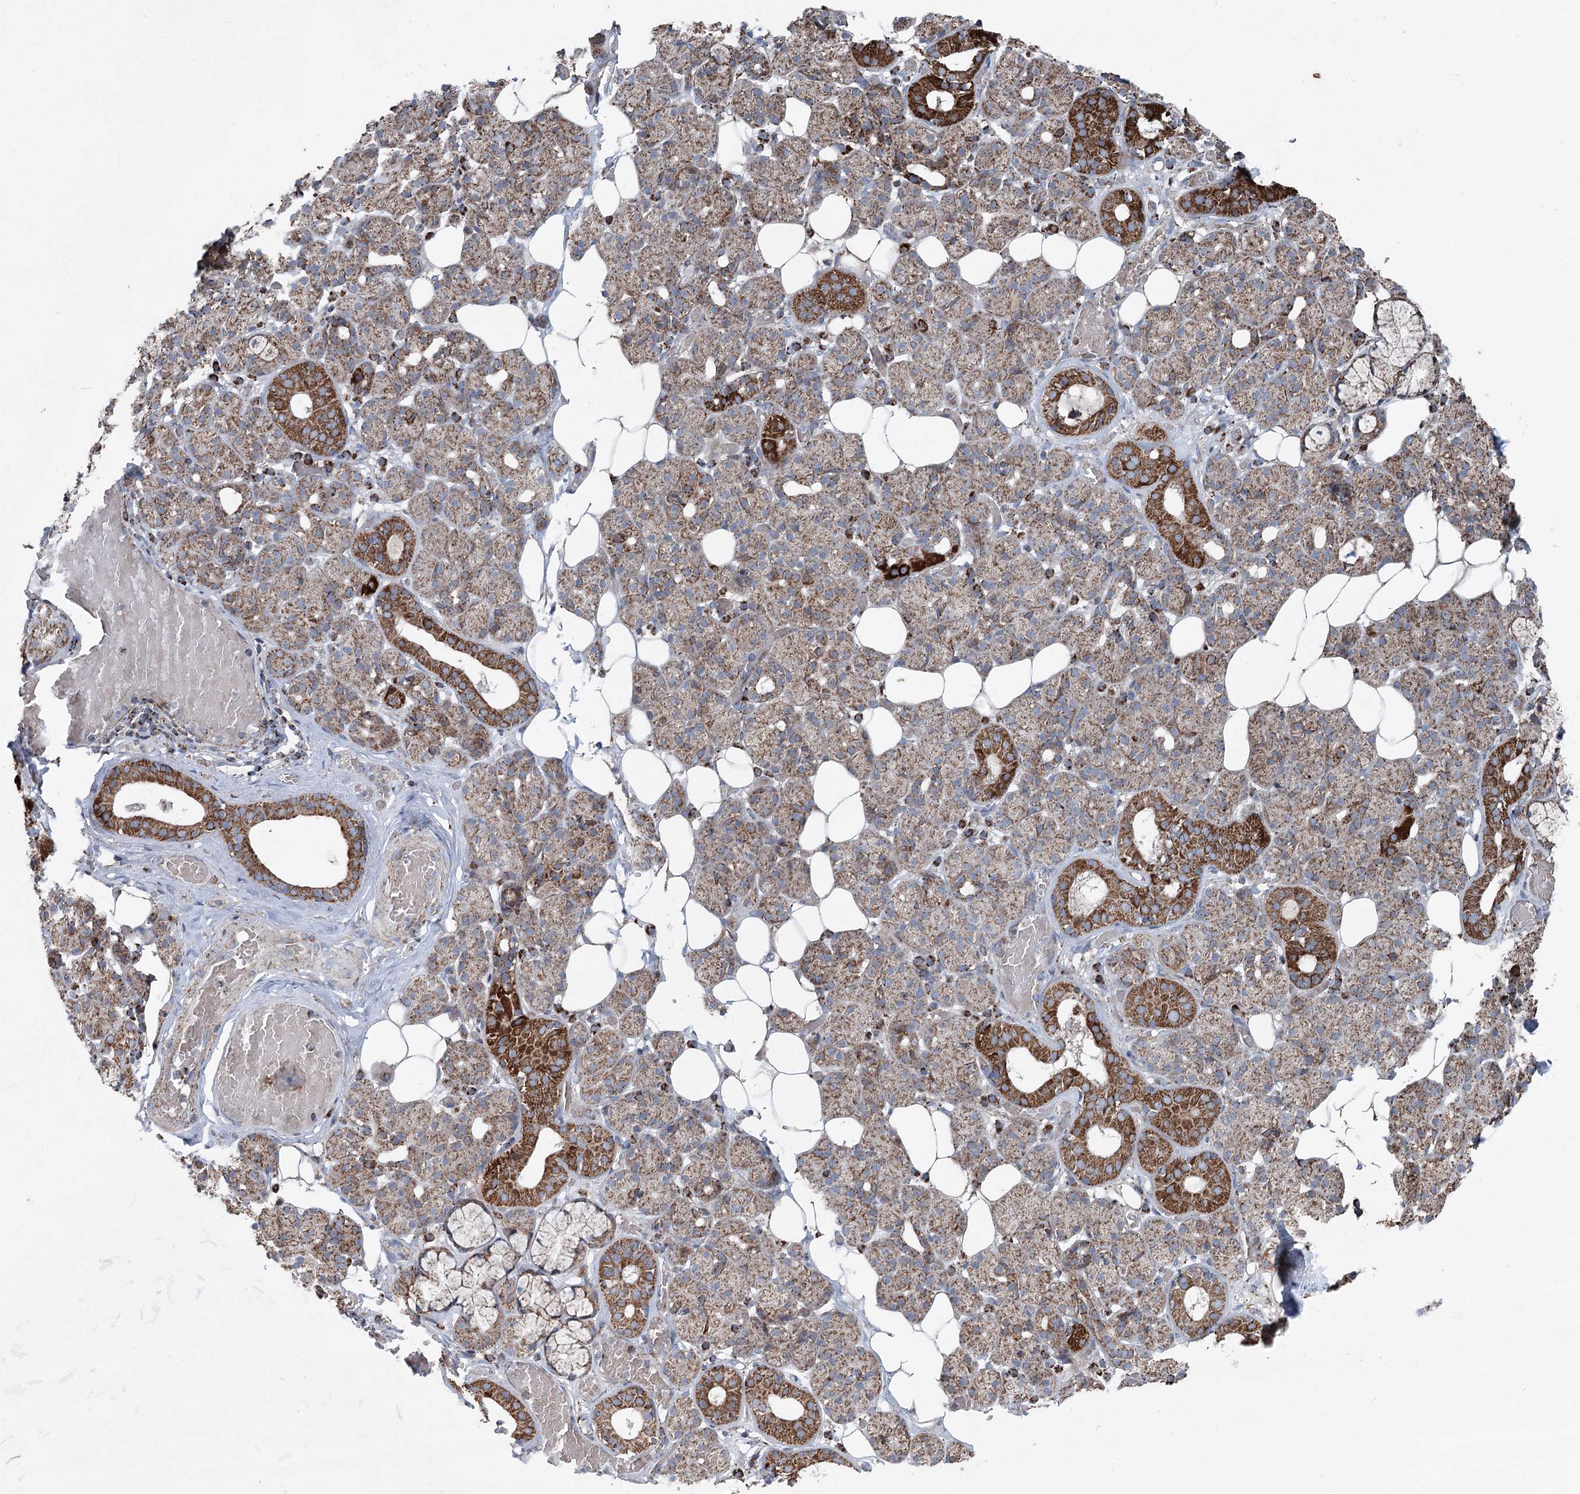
{"staining": {"intensity": "strong", "quantity": "25%-75%", "location": "cytoplasmic/membranous"}, "tissue": "salivary gland", "cell_type": "Glandular cells", "image_type": "normal", "snomed": [{"axis": "morphology", "description": "Normal tissue, NOS"}, {"axis": "topography", "description": "Salivary gland"}], "caption": "Normal salivary gland shows strong cytoplasmic/membranous expression in about 25%-75% of glandular cells.", "gene": "UCN3", "patient": {"sex": "male", "age": 63}}